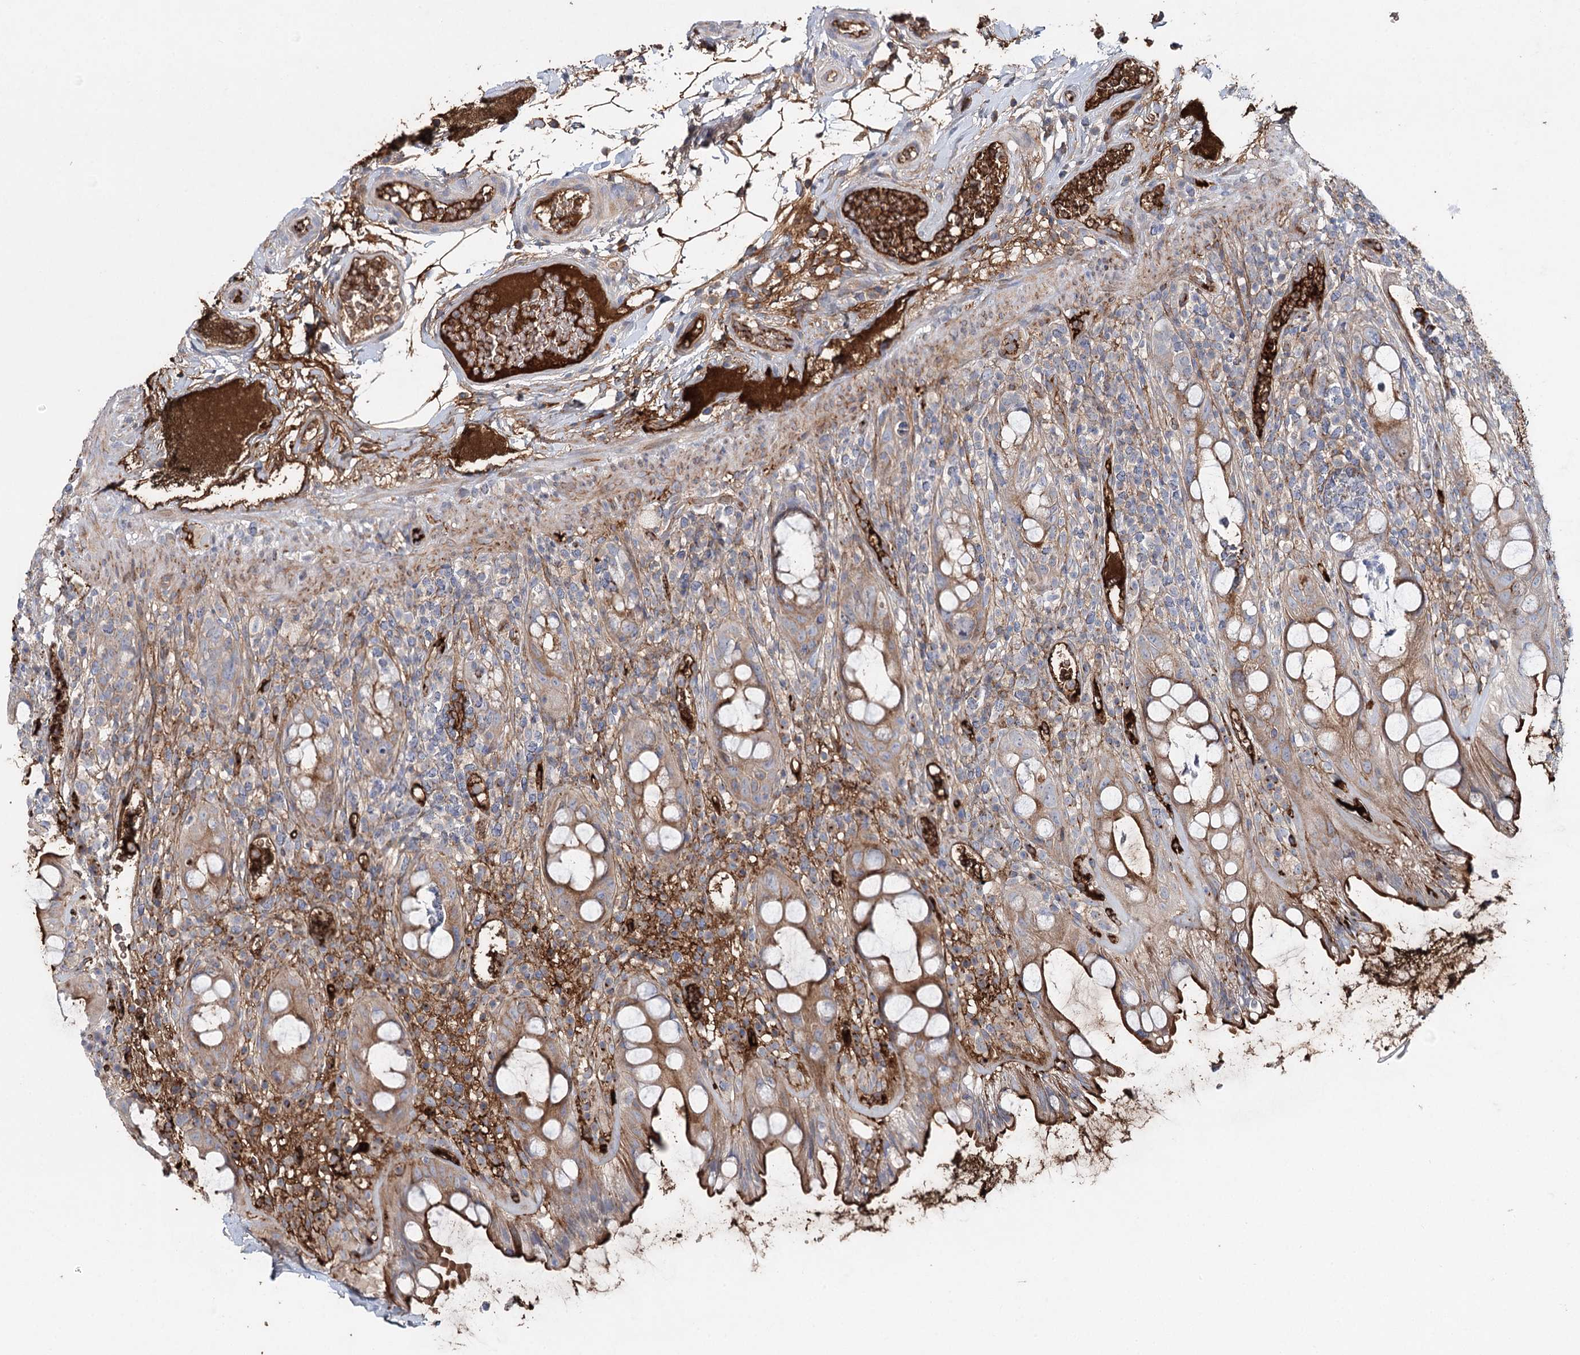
{"staining": {"intensity": "moderate", "quantity": ">75%", "location": "cytoplasmic/membranous"}, "tissue": "rectum", "cell_type": "Glandular cells", "image_type": "normal", "snomed": [{"axis": "morphology", "description": "Normal tissue, NOS"}, {"axis": "topography", "description": "Rectum"}], "caption": "An image of human rectum stained for a protein displays moderate cytoplasmic/membranous brown staining in glandular cells.", "gene": "ALKBH8", "patient": {"sex": "female", "age": 57}}